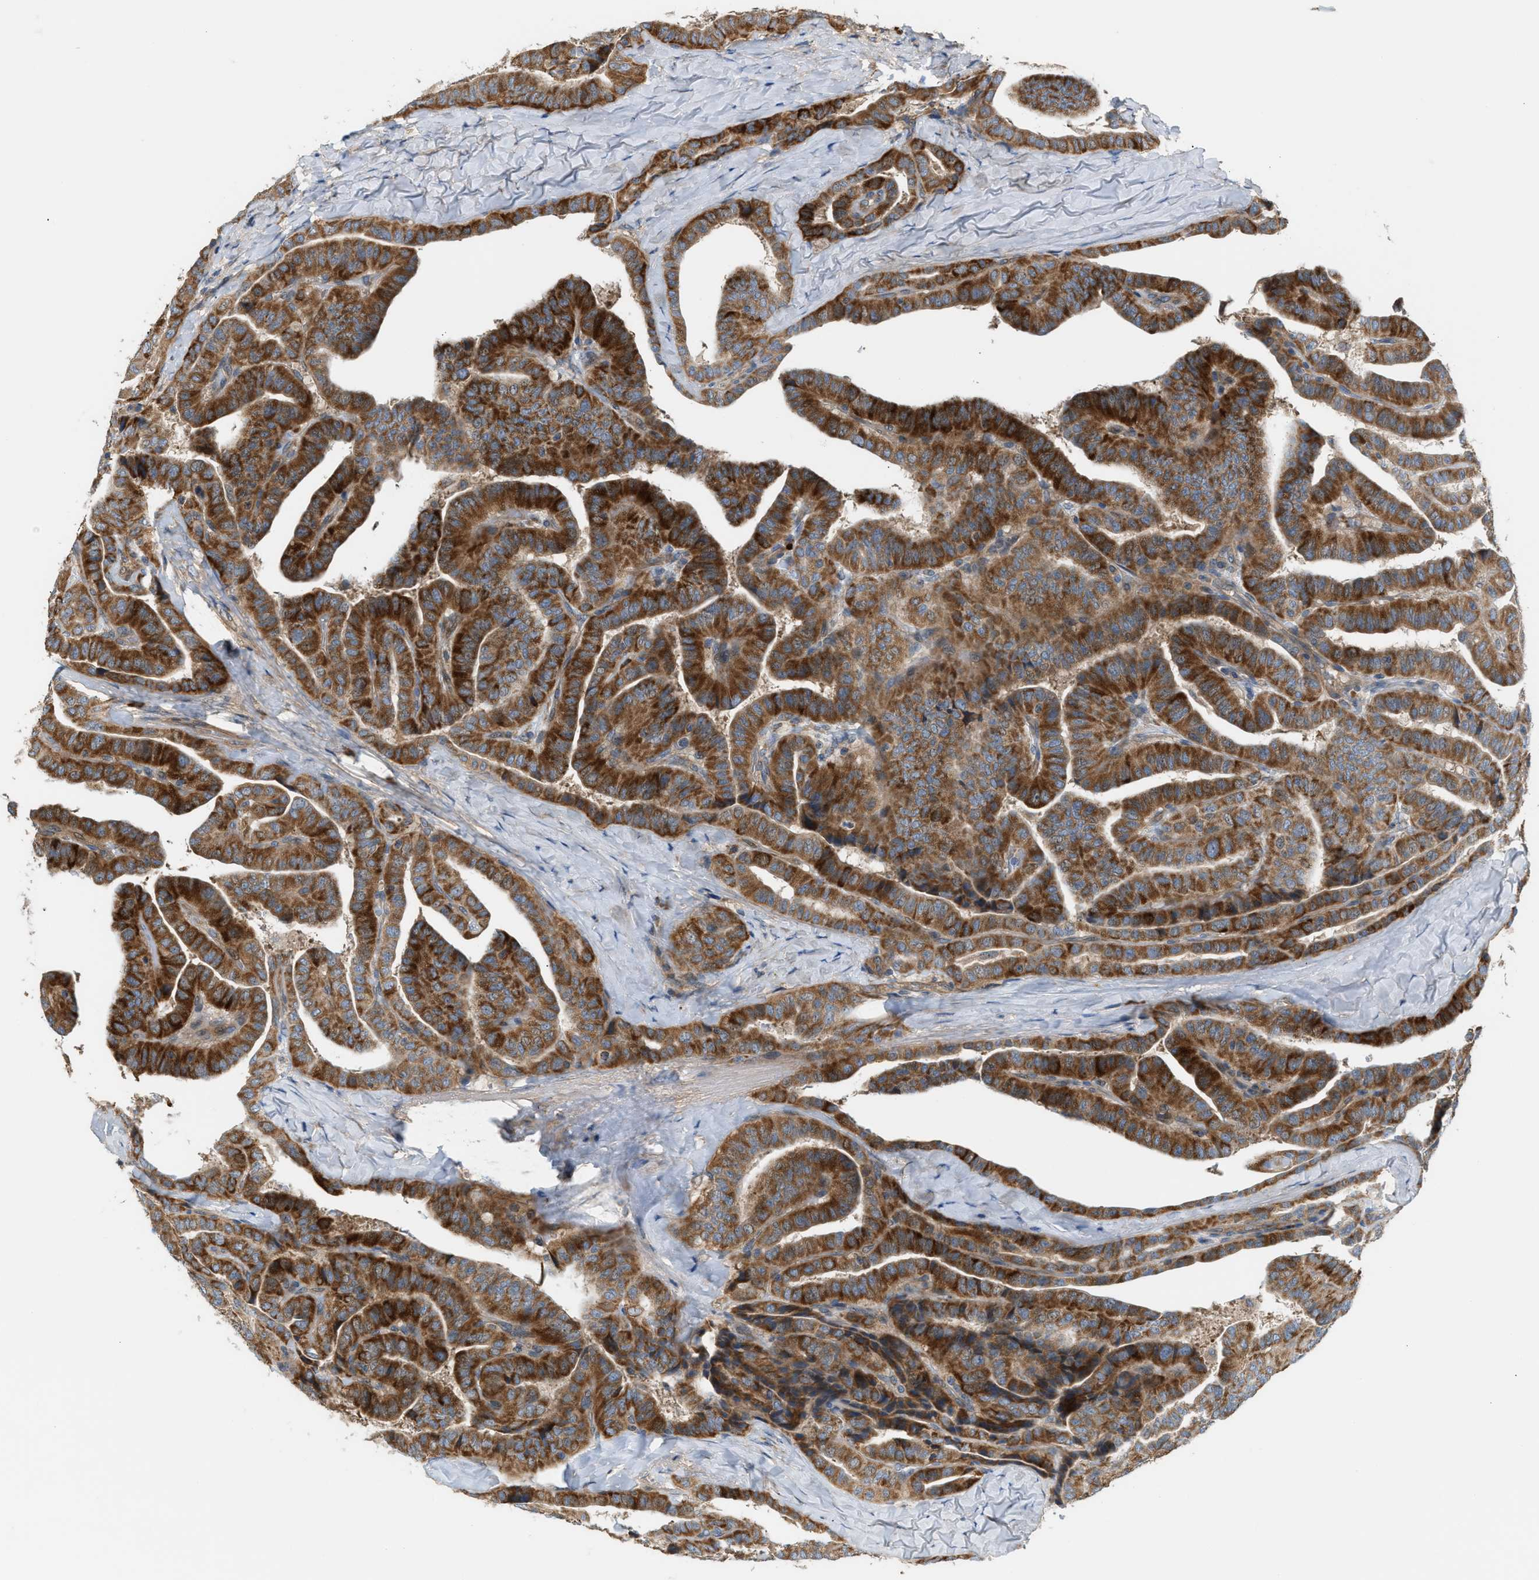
{"staining": {"intensity": "strong", "quantity": ">75%", "location": "cytoplasmic/membranous"}, "tissue": "thyroid cancer", "cell_type": "Tumor cells", "image_type": "cancer", "snomed": [{"axis": "morphology", "description": "Papillary adenocarcinoma, NOS"}, {"axis": "topography", "description": "Thyroid gland"}], "caption": "There is high levels of strong cytoplasmic/membranous staining in tumor cells of thyroid cancer, as demonstrated by immunohistochemical staining (brown color).", "gene": "PDCL", "patient": {"sex": "male", "age": 77}}